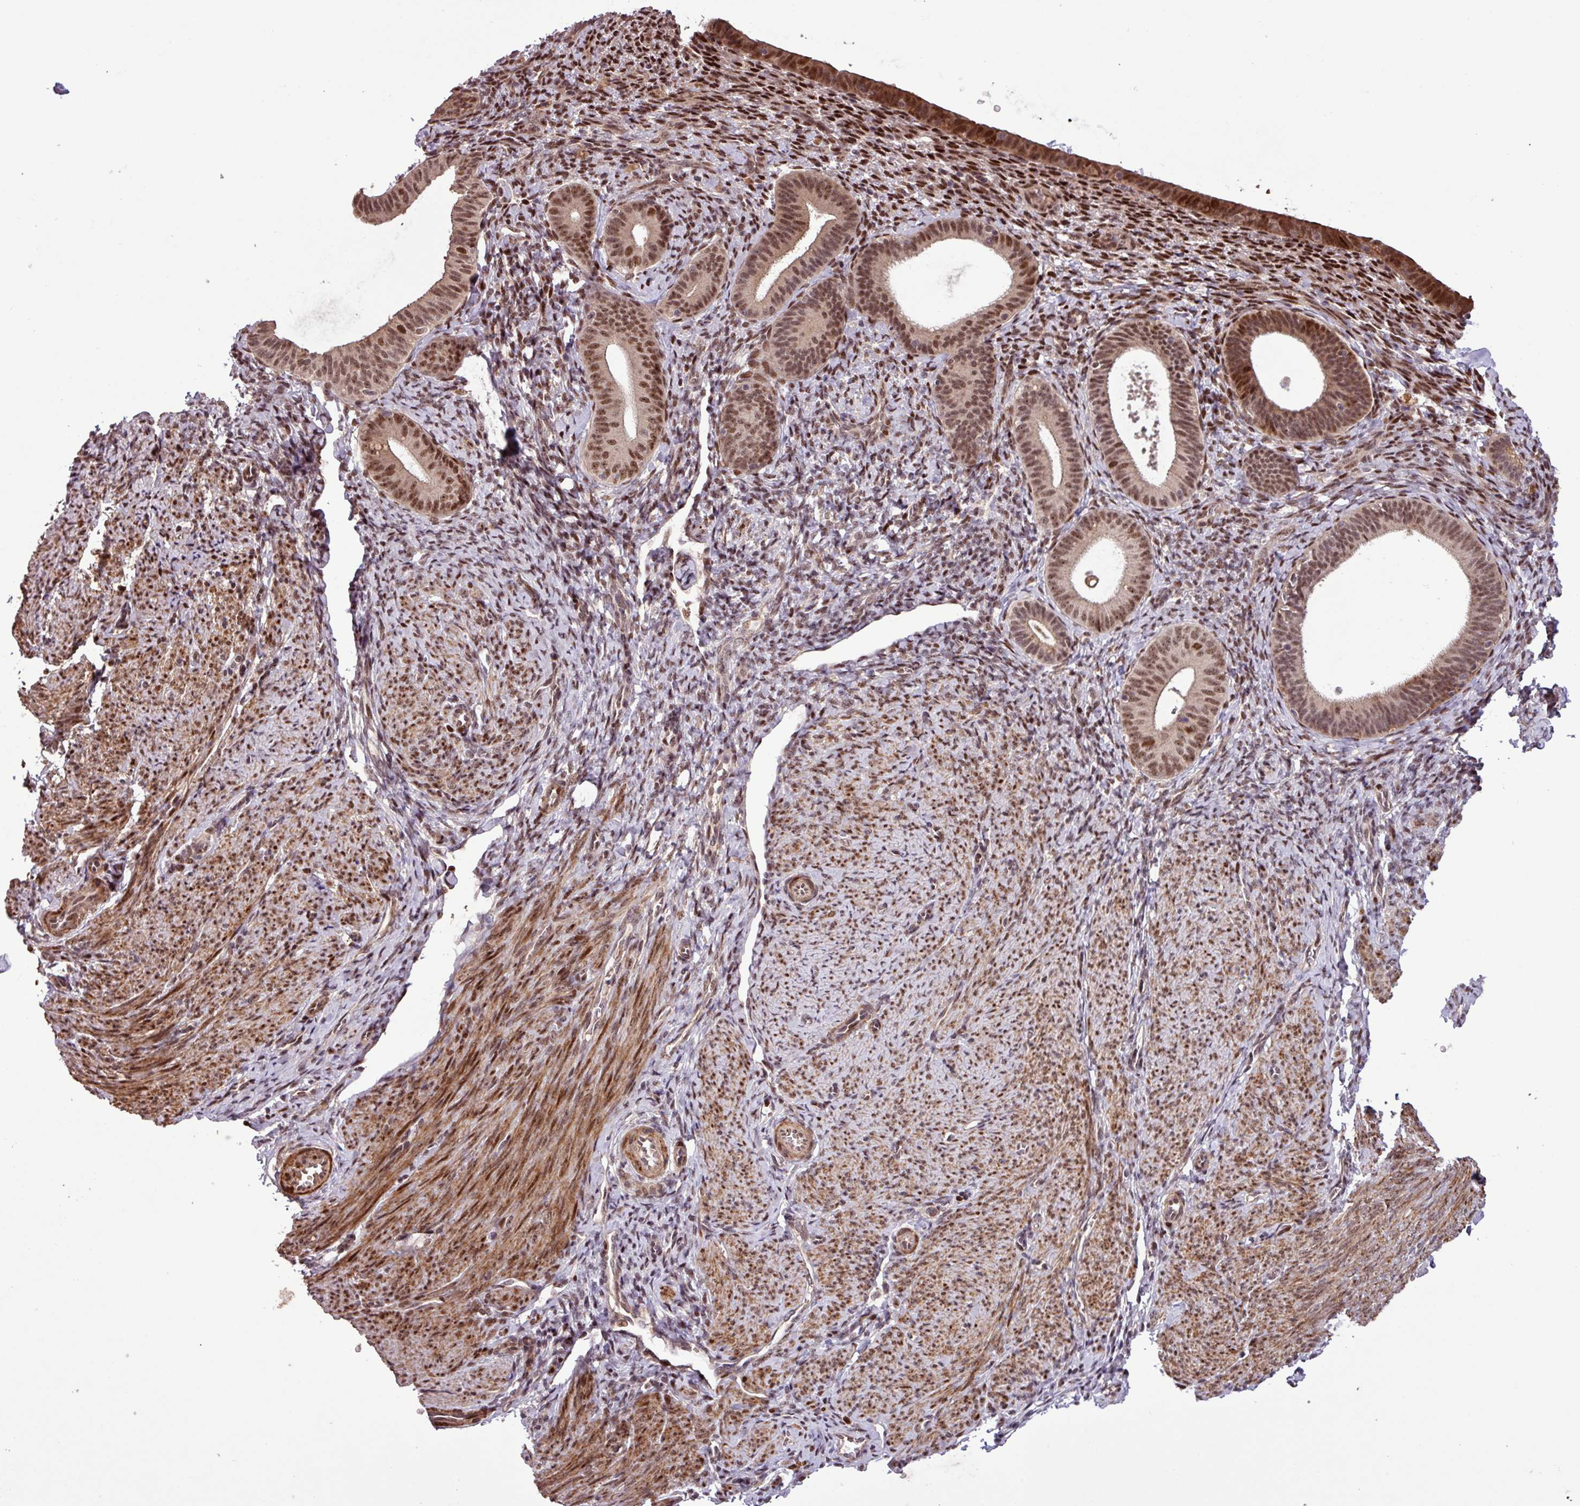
{"staining": {"intensity": "moderate", "quantity": ">75%", "location": "nuclear"}, "tissue": "endometrium", "cell_type": "Cells in endometrial stroma", "image_type": "normal", "snomed": [{"axis": "morphology", "description": "Normal tissue, NOS"}, {"axis": "topography", "description": "Endometrium"}], "caption": "Protein staining of normal endometrium shows moderate nuclear expression in about >75% of cells in endometrial stroma.", "gene": "SLC22A24", "patient": {"sex": "female", "age": 65}}